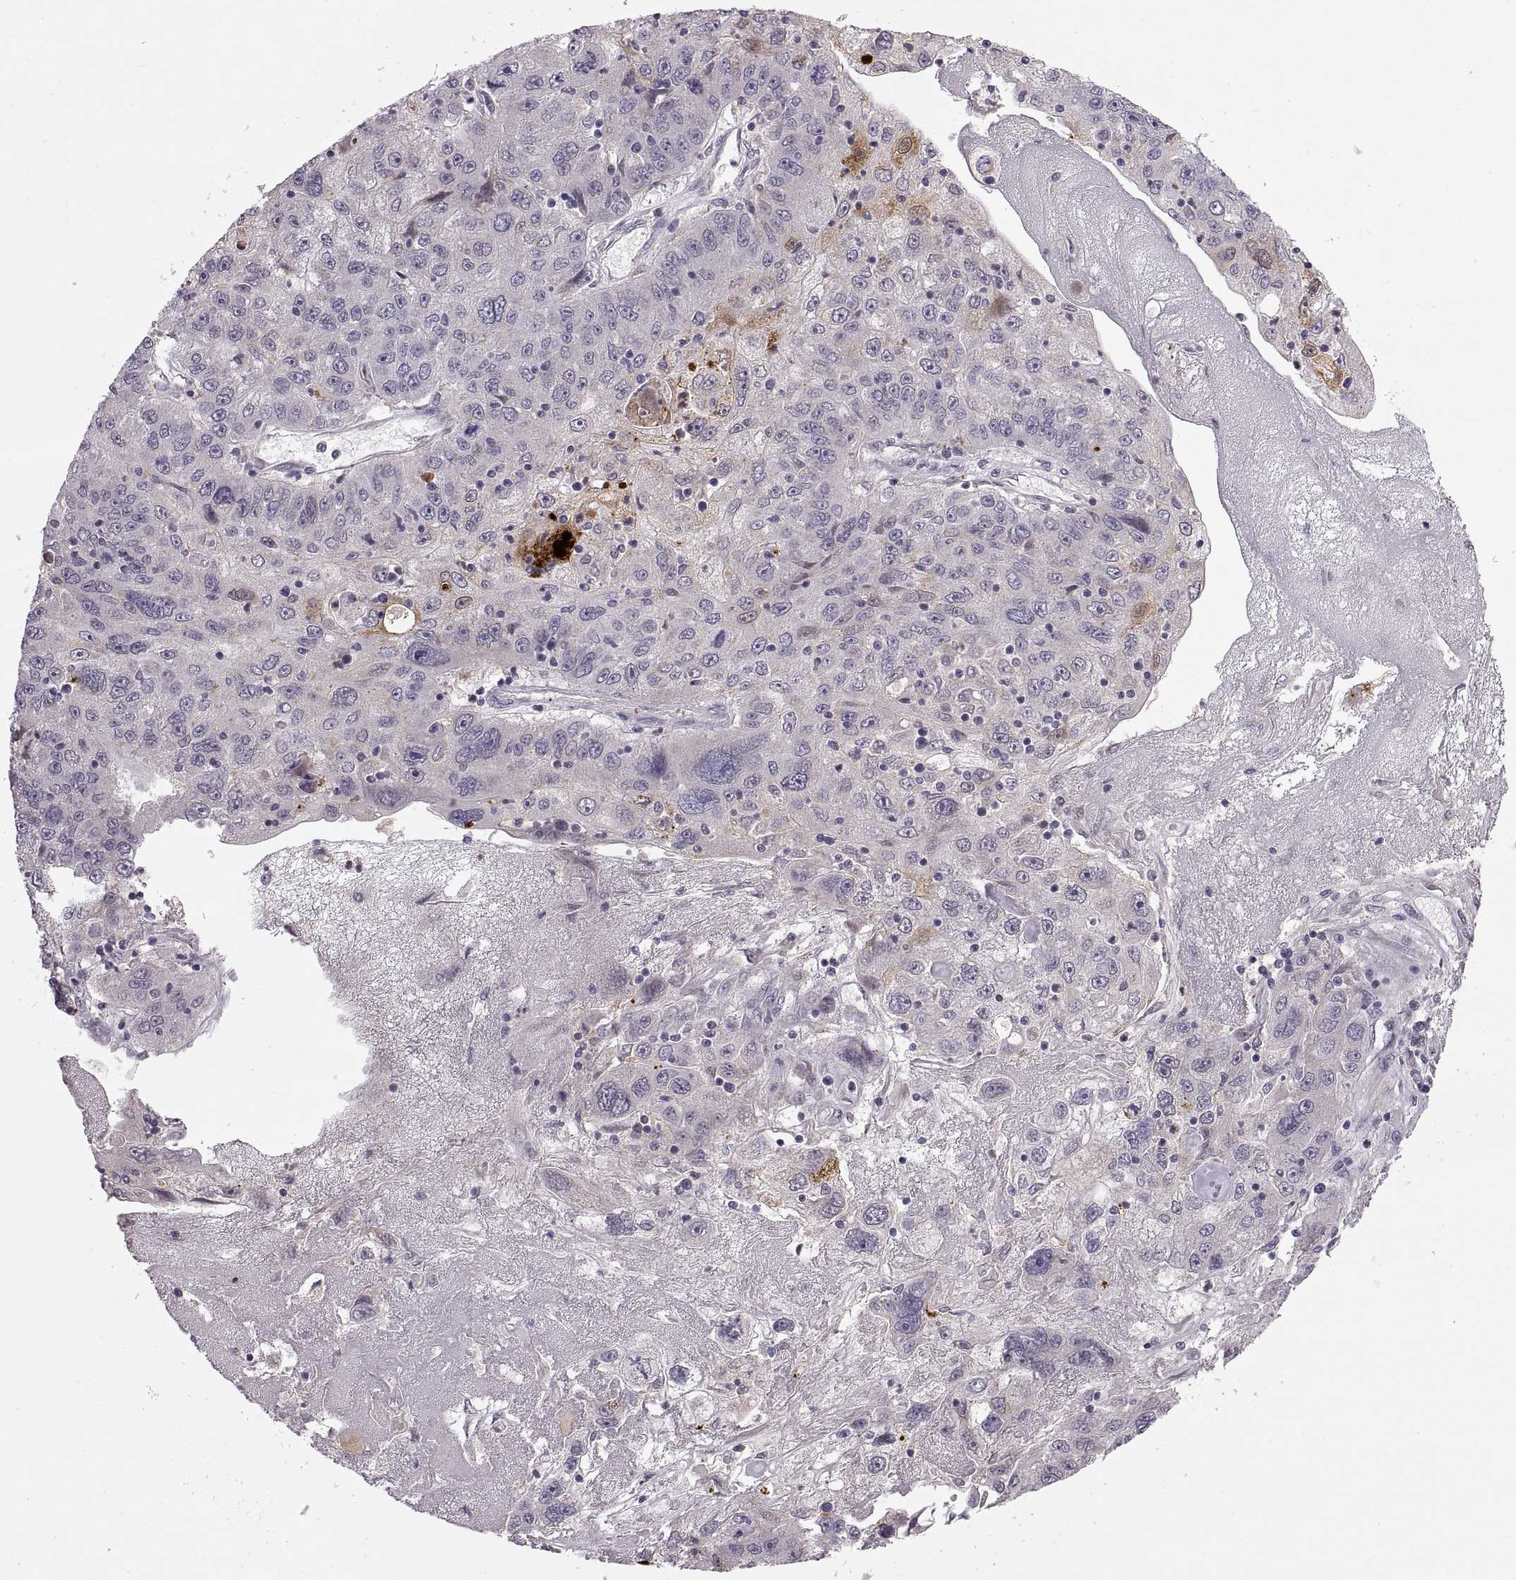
{"staining": {"intensity": "moderate", "quantity": "<25%", "location": "cytoplasmic/membranous"}, "tissue": "stomach cancer", "cell_type": "Tumor cells", "image_type": "cancer", "snomed": [{"axis": "morphology", "description": "Adenocarcinoma, NOS"}, {"axis": "topography", "description": "Stomach"}], "caption": "Tumor cells show moderate cytoplasmic/membranous staining in about <25% of cells in adenocarcinoma (stomach). (IHC, brightfield microscopy, high magnification).", "gene": "ADH6", "patient": {"sex": "male", "age": 56}}